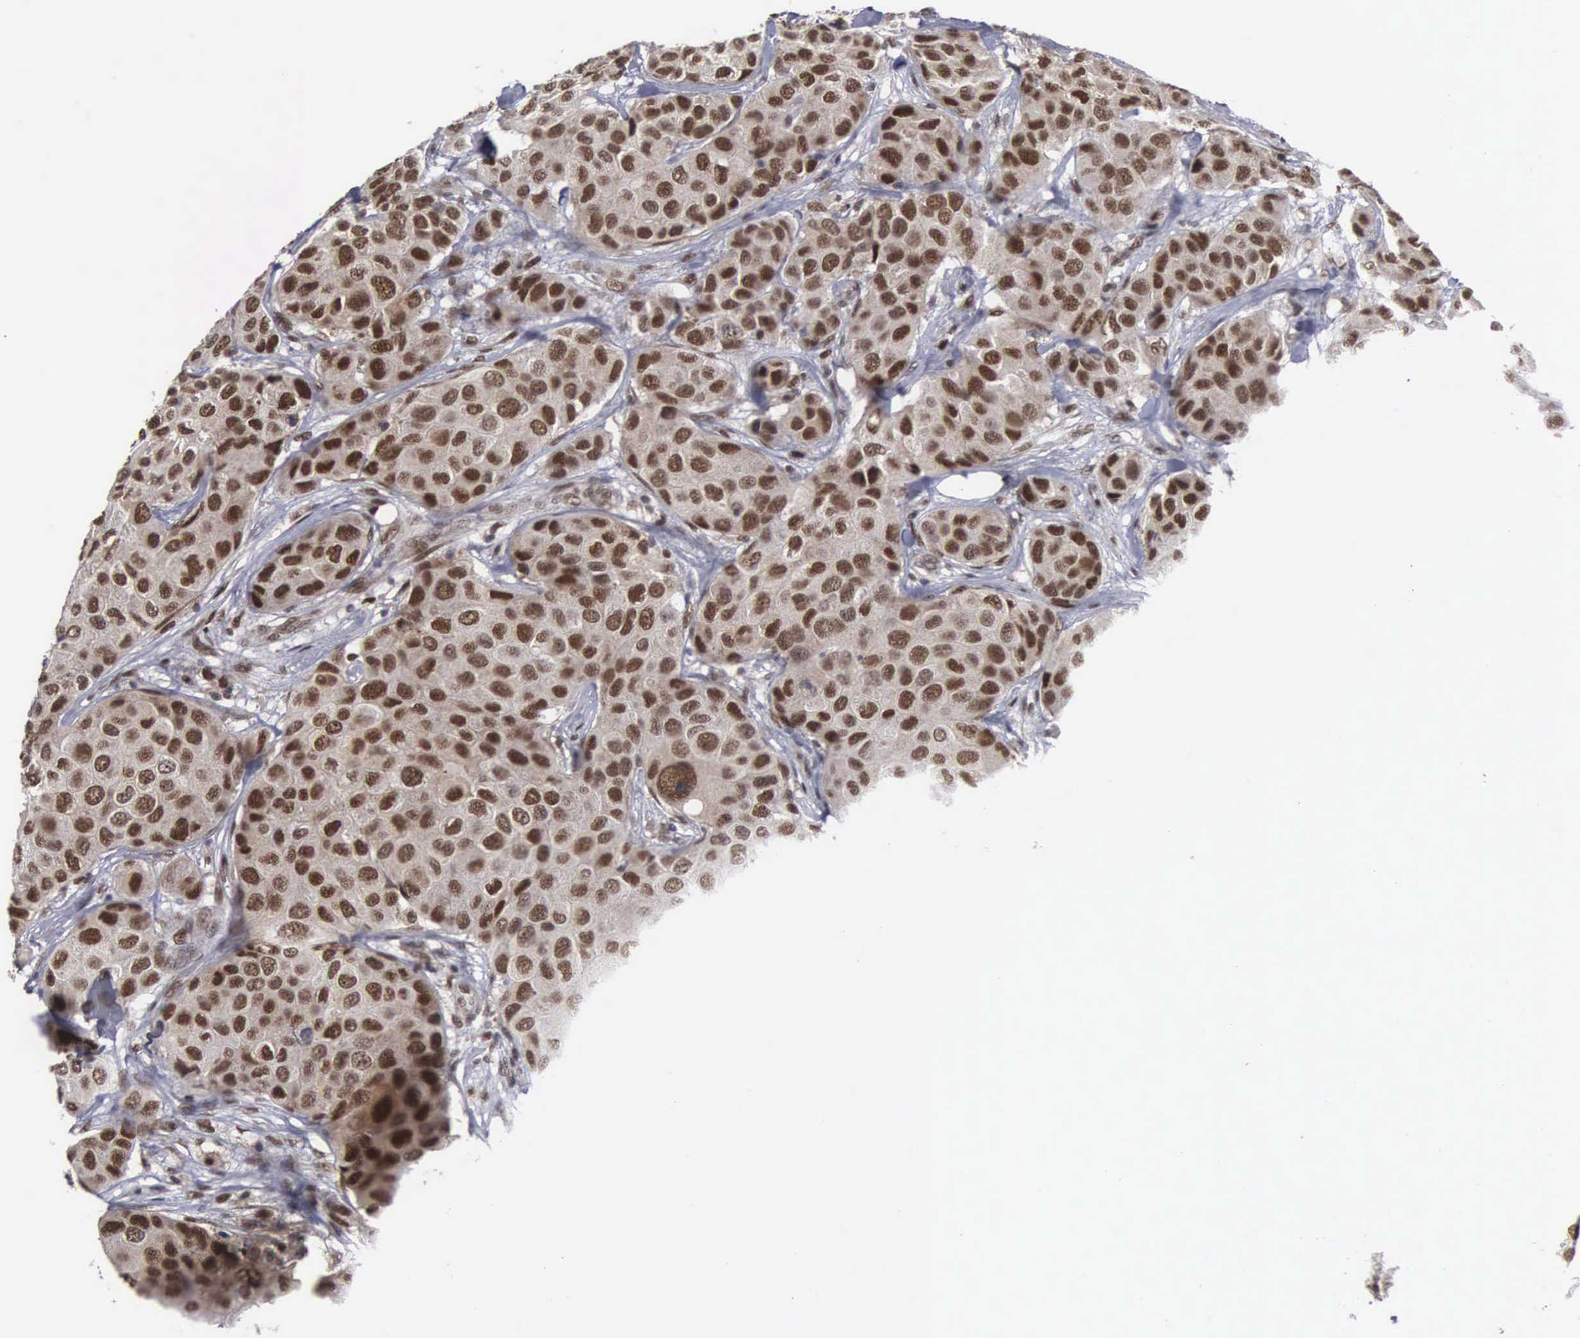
{"staining": {"intensity": "strong", "quantity": ">75%", "location": "nuclear"}, "tissue": "breast cancer", "cell_type": "Tumor cells", "image_type": "cancer", "snomed": [{"axis": "morphology", "description": "Duct carcinoma"}, {"axis": "topography", "description": "Breast"}], "caption": "Breast intraductal carcinoma stained with immunohistochemistry (IHC) exhibits strong nuclear staining in approximately >75% of tumor cells.", "gene": "TRMT5", "patient": {"sex": "female", "age": 68}}